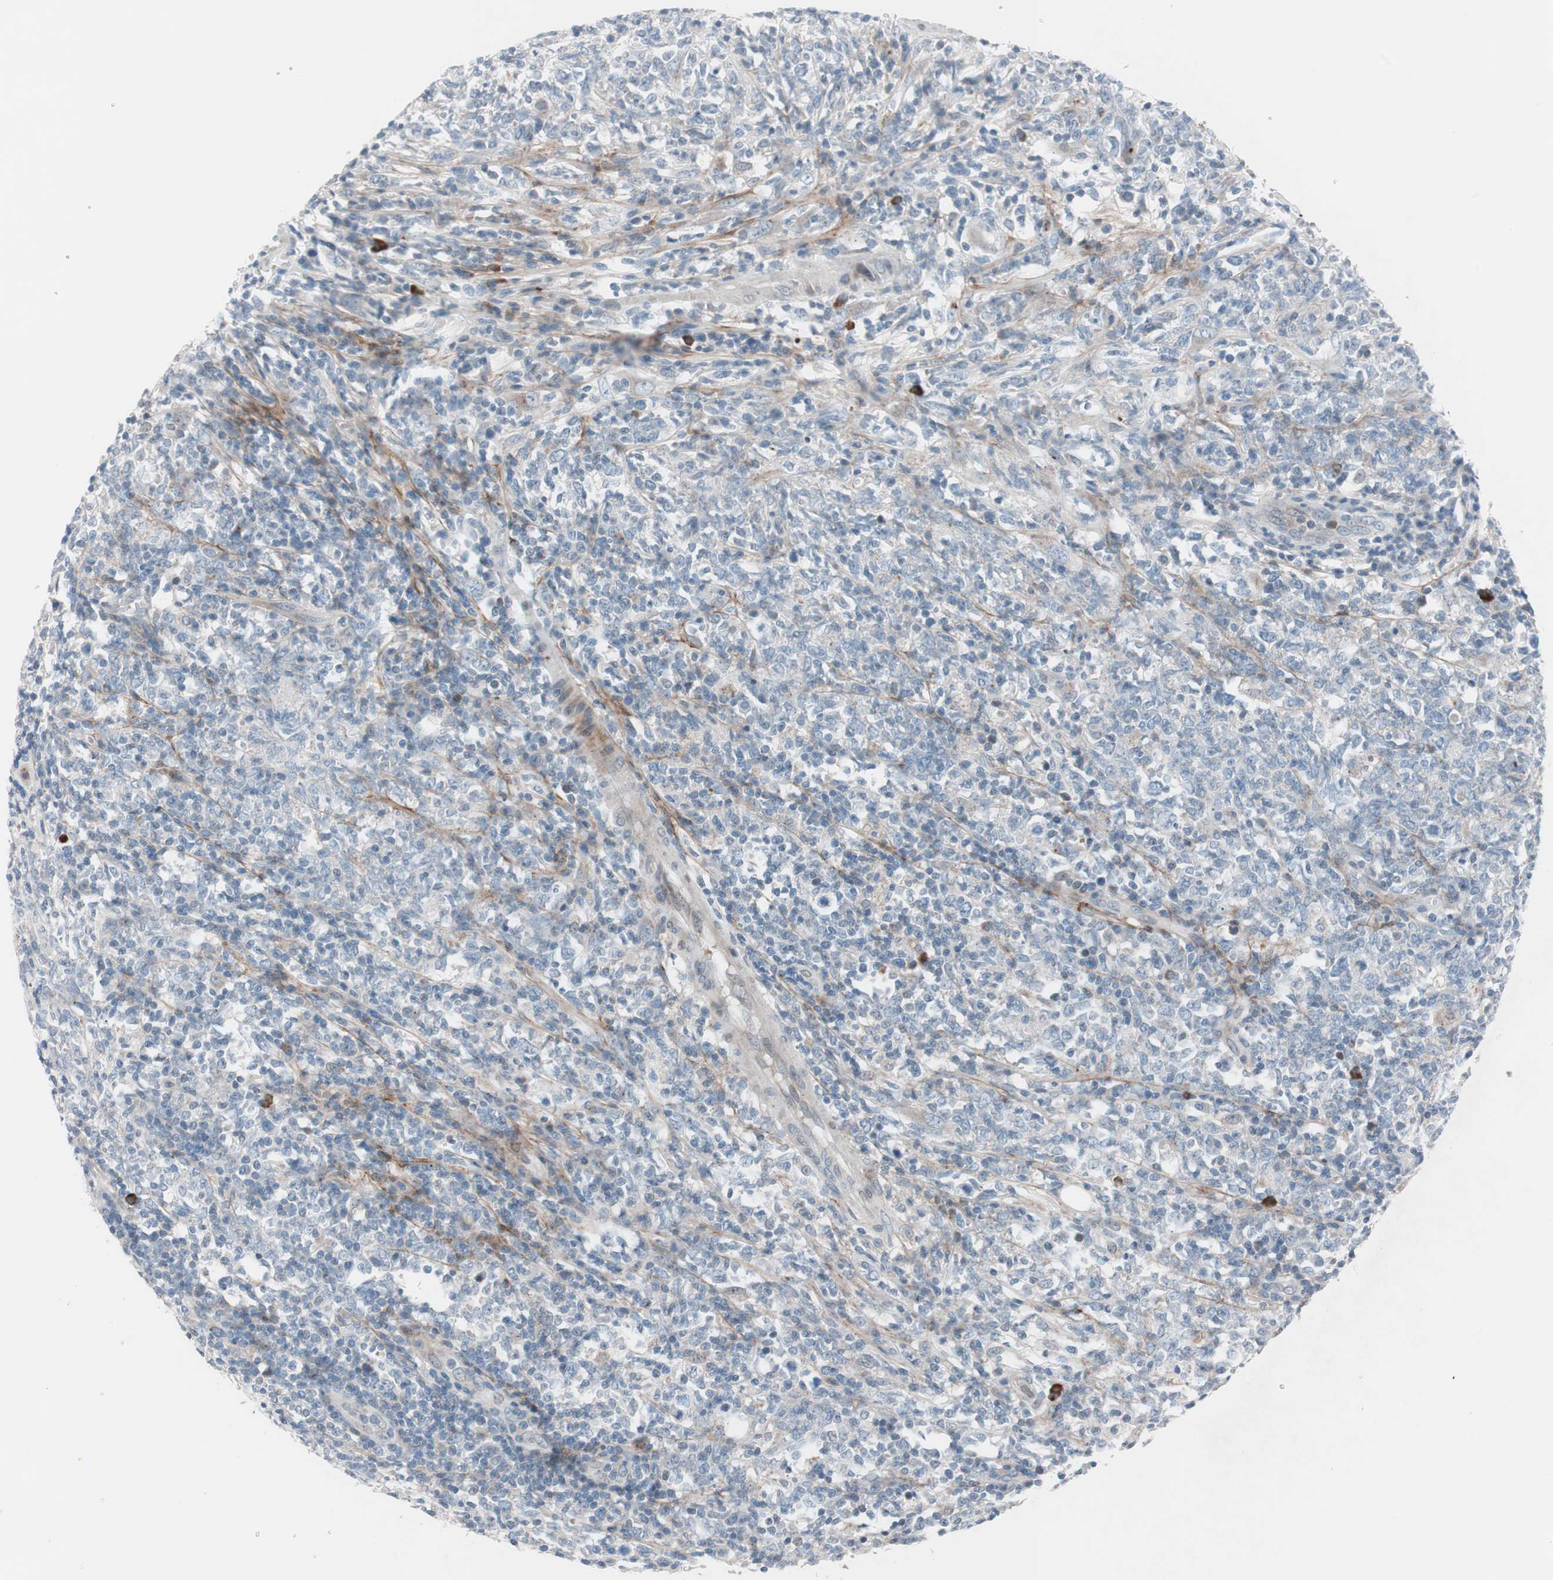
{"staining": {"intensity": "weak", "quantity": "<25%", "location": "cytoplasmic/membranous"}, "tissue": "lymphoma", "cell_type": "Tumor cells", "image_type": "cancer", "snomed": [{"axis": "morphology", "description": "Malignant lymphoma, non-Hodgkin's type, High grade"}, {"axis": "topography", "description": "Lymph node"}], "caption": "The immunohistochemistry micrograph has no significant positivity in tumor cells of lymphoma tissue.", "gene": "GRB7", "patient": {"sex": "female", "age": 84}}